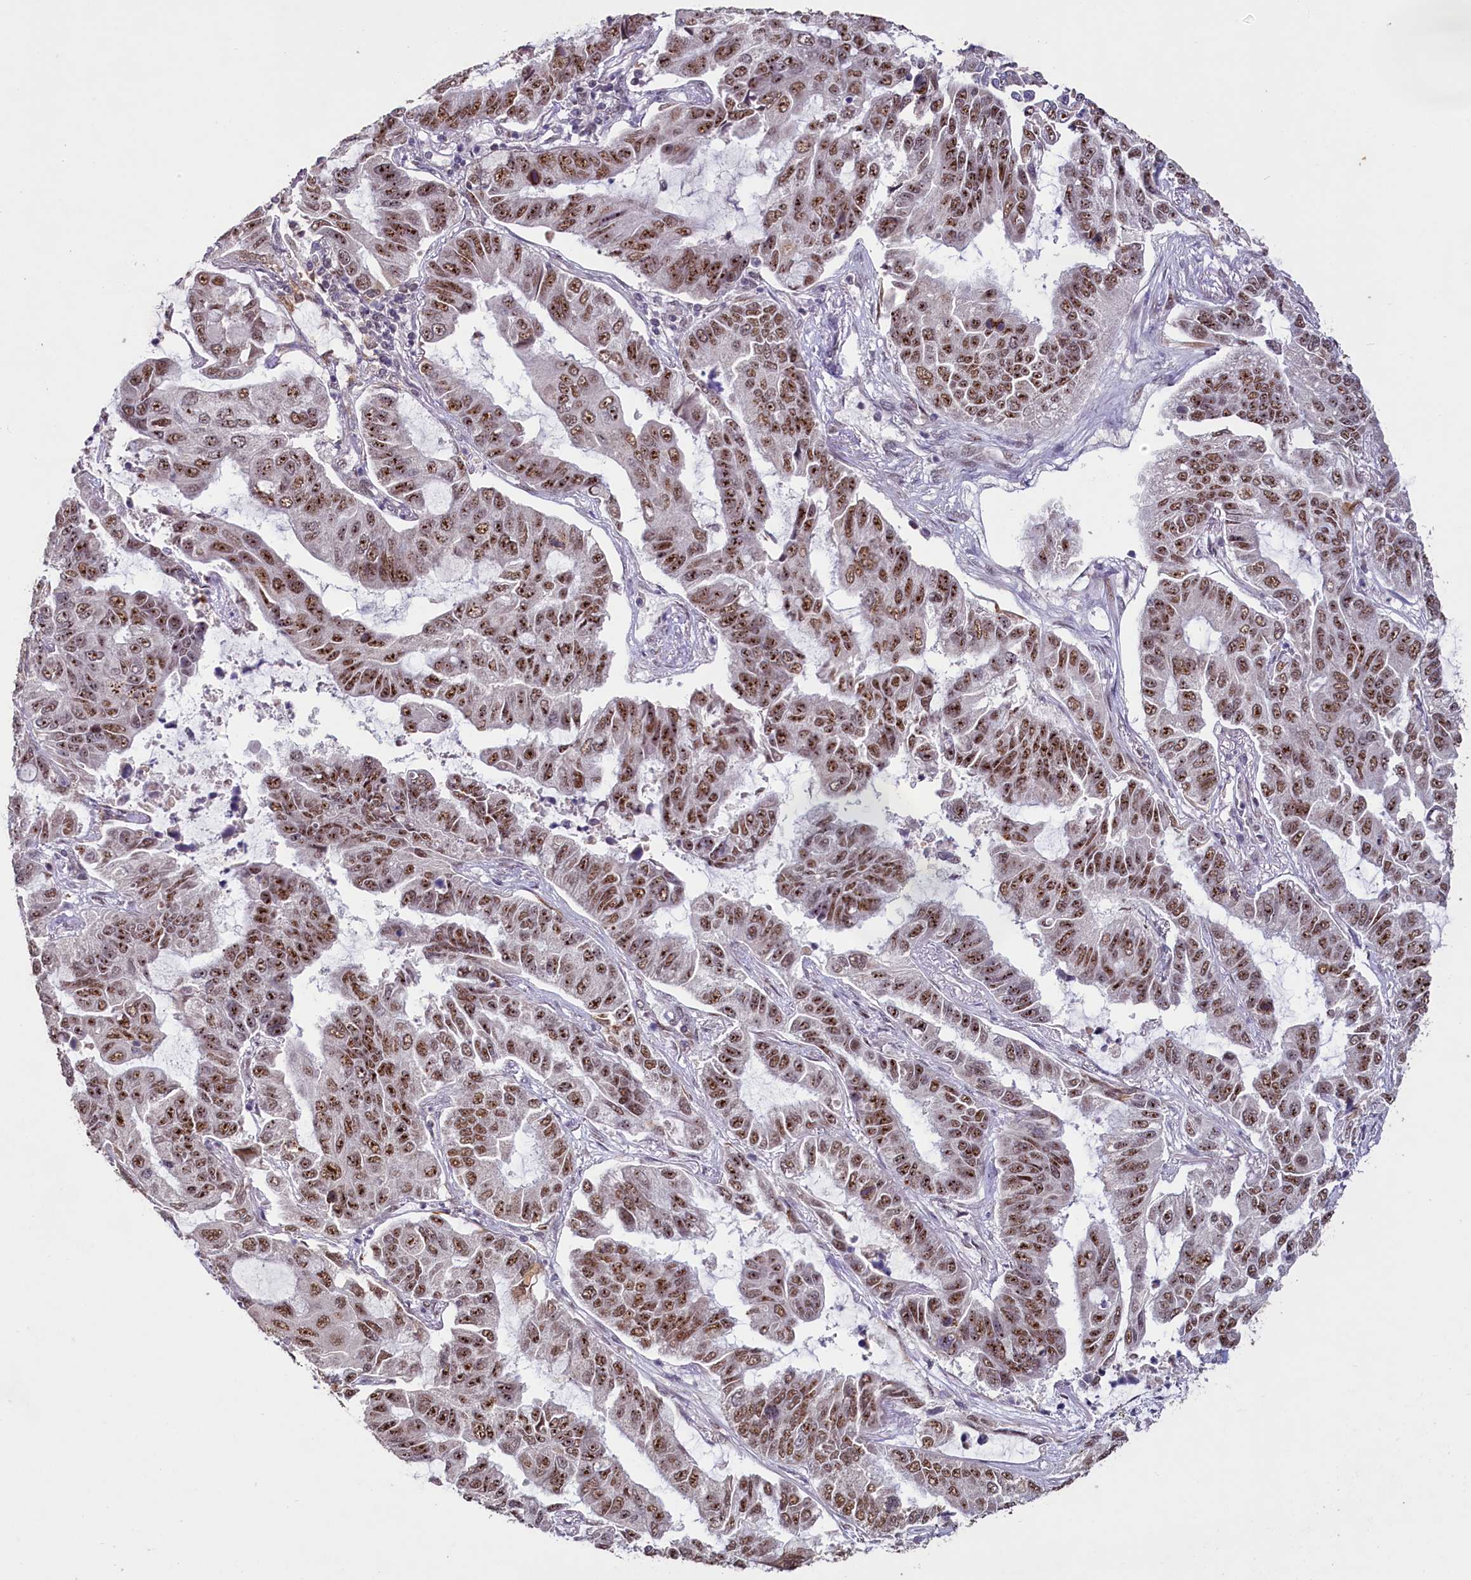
{"staining": {"intensity": "strong", "quantity": ">75%", "location": "nuclear"}, "tissue": "lung cancer", "cell_type": "Tumor cells", "image_type": "cancer", "snomed": [{"axis": "morphology", "description": "Adenocarcinoma, NOS"}, {"axis": "topography", "description": "Lung"}], "caption": "There is high levels of strong nuclear staining in tumor cells of lung cancer (adenocarcinoma), as demonstrated by immunohistochemical staining (brown color).", "gene": "PDE6D", "patient": {"sex": "male", "age": 64}}